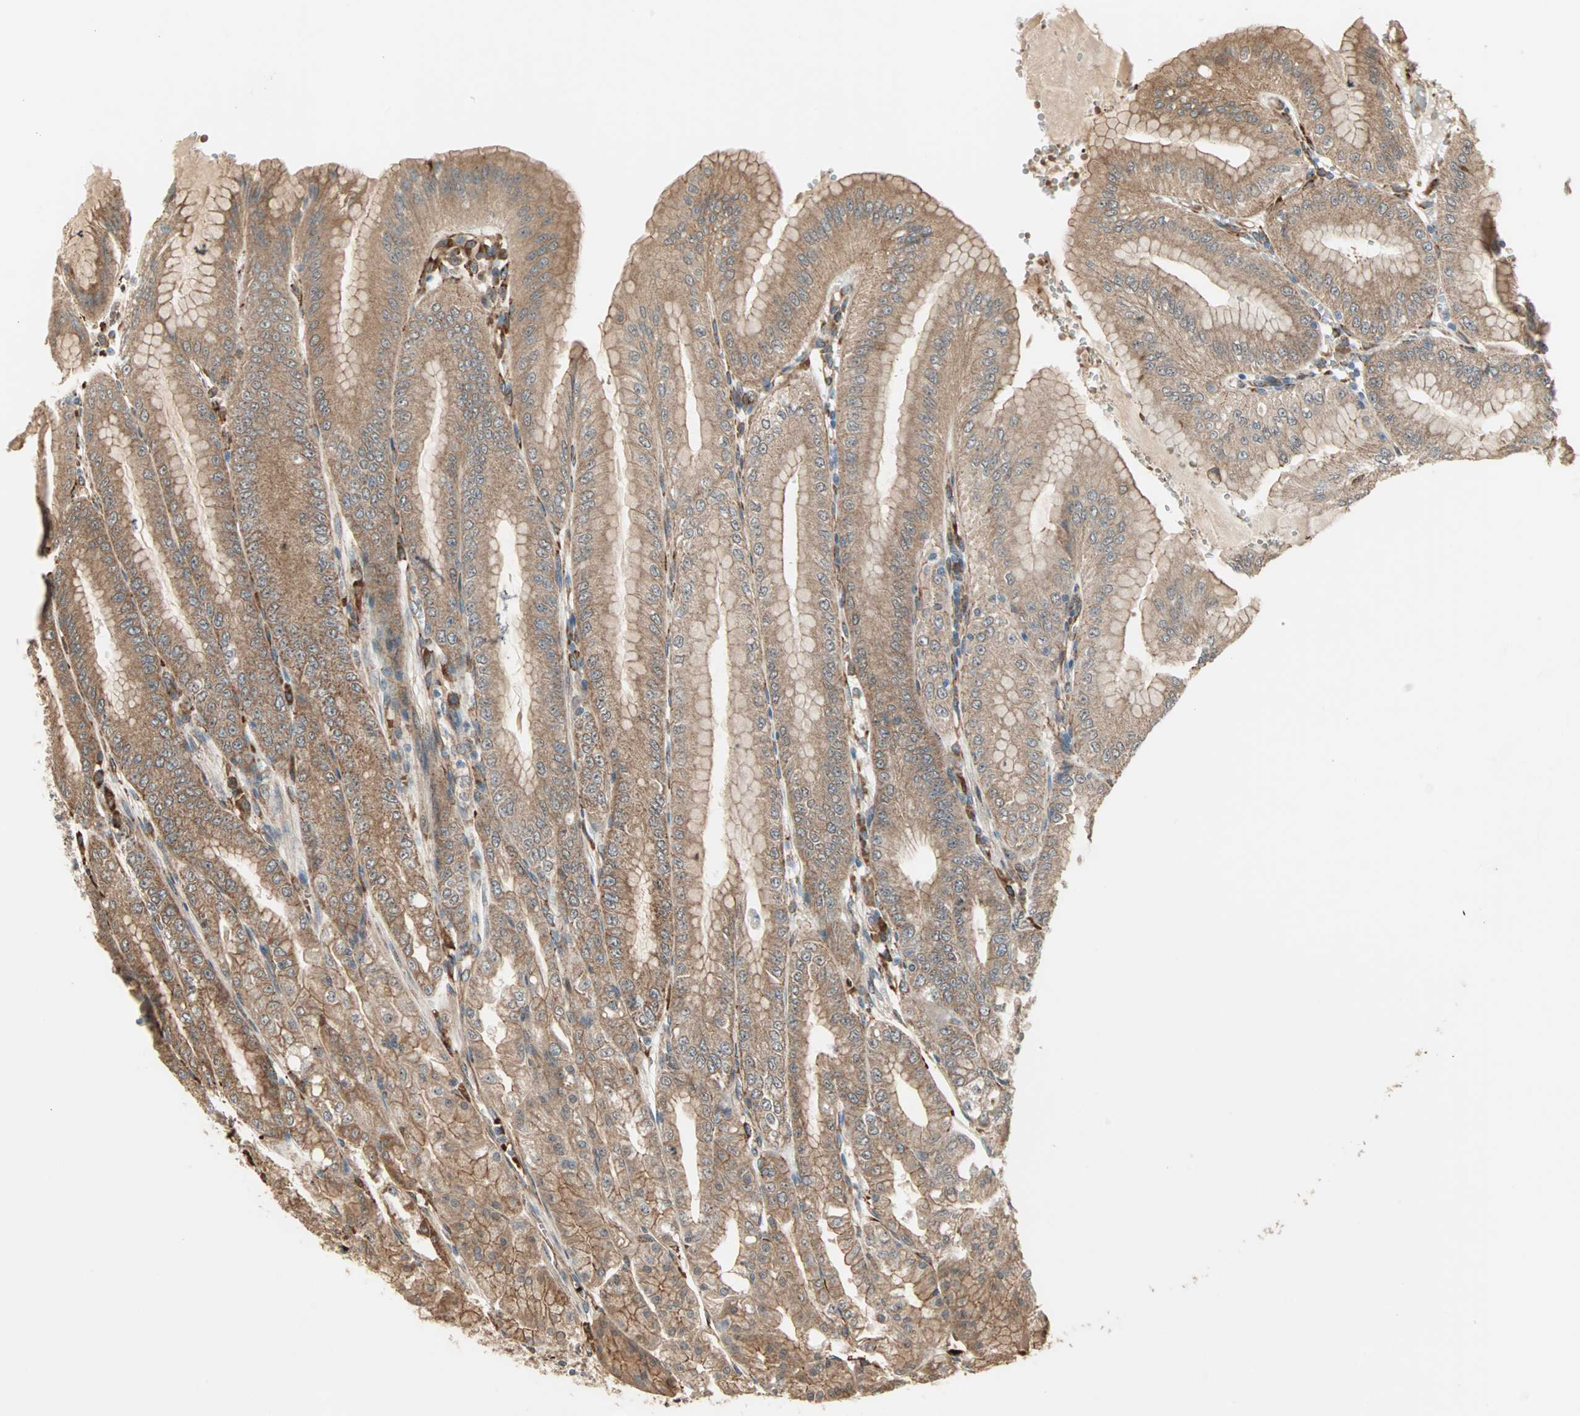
{"staining": {"intensity": "moderate", "quantity": ">75%", "location": "cytoplasmic/membranous"}, "tissue": "stomach", "cell_type": "Glandular cells", "image_type": "normal", "snomed": [{"axis": "morphology", "description": "Normal tissue, NOS"}, {"axis": "topography", "description": "Stomach, lower"}], "caption": "Brown immunohistochemical staining in unremarkable stomach displays moderate cytoplasmic/membranous staining in approximately >75% of glandular cells. (Stains: DAB (3,3'-diaminobenzidine) in brown, nuclei in blue, Microscopy: brightfield microscopy at high magnification).", "gene": "P4HA1", "patient": {"sex": "male", "age": 71}}